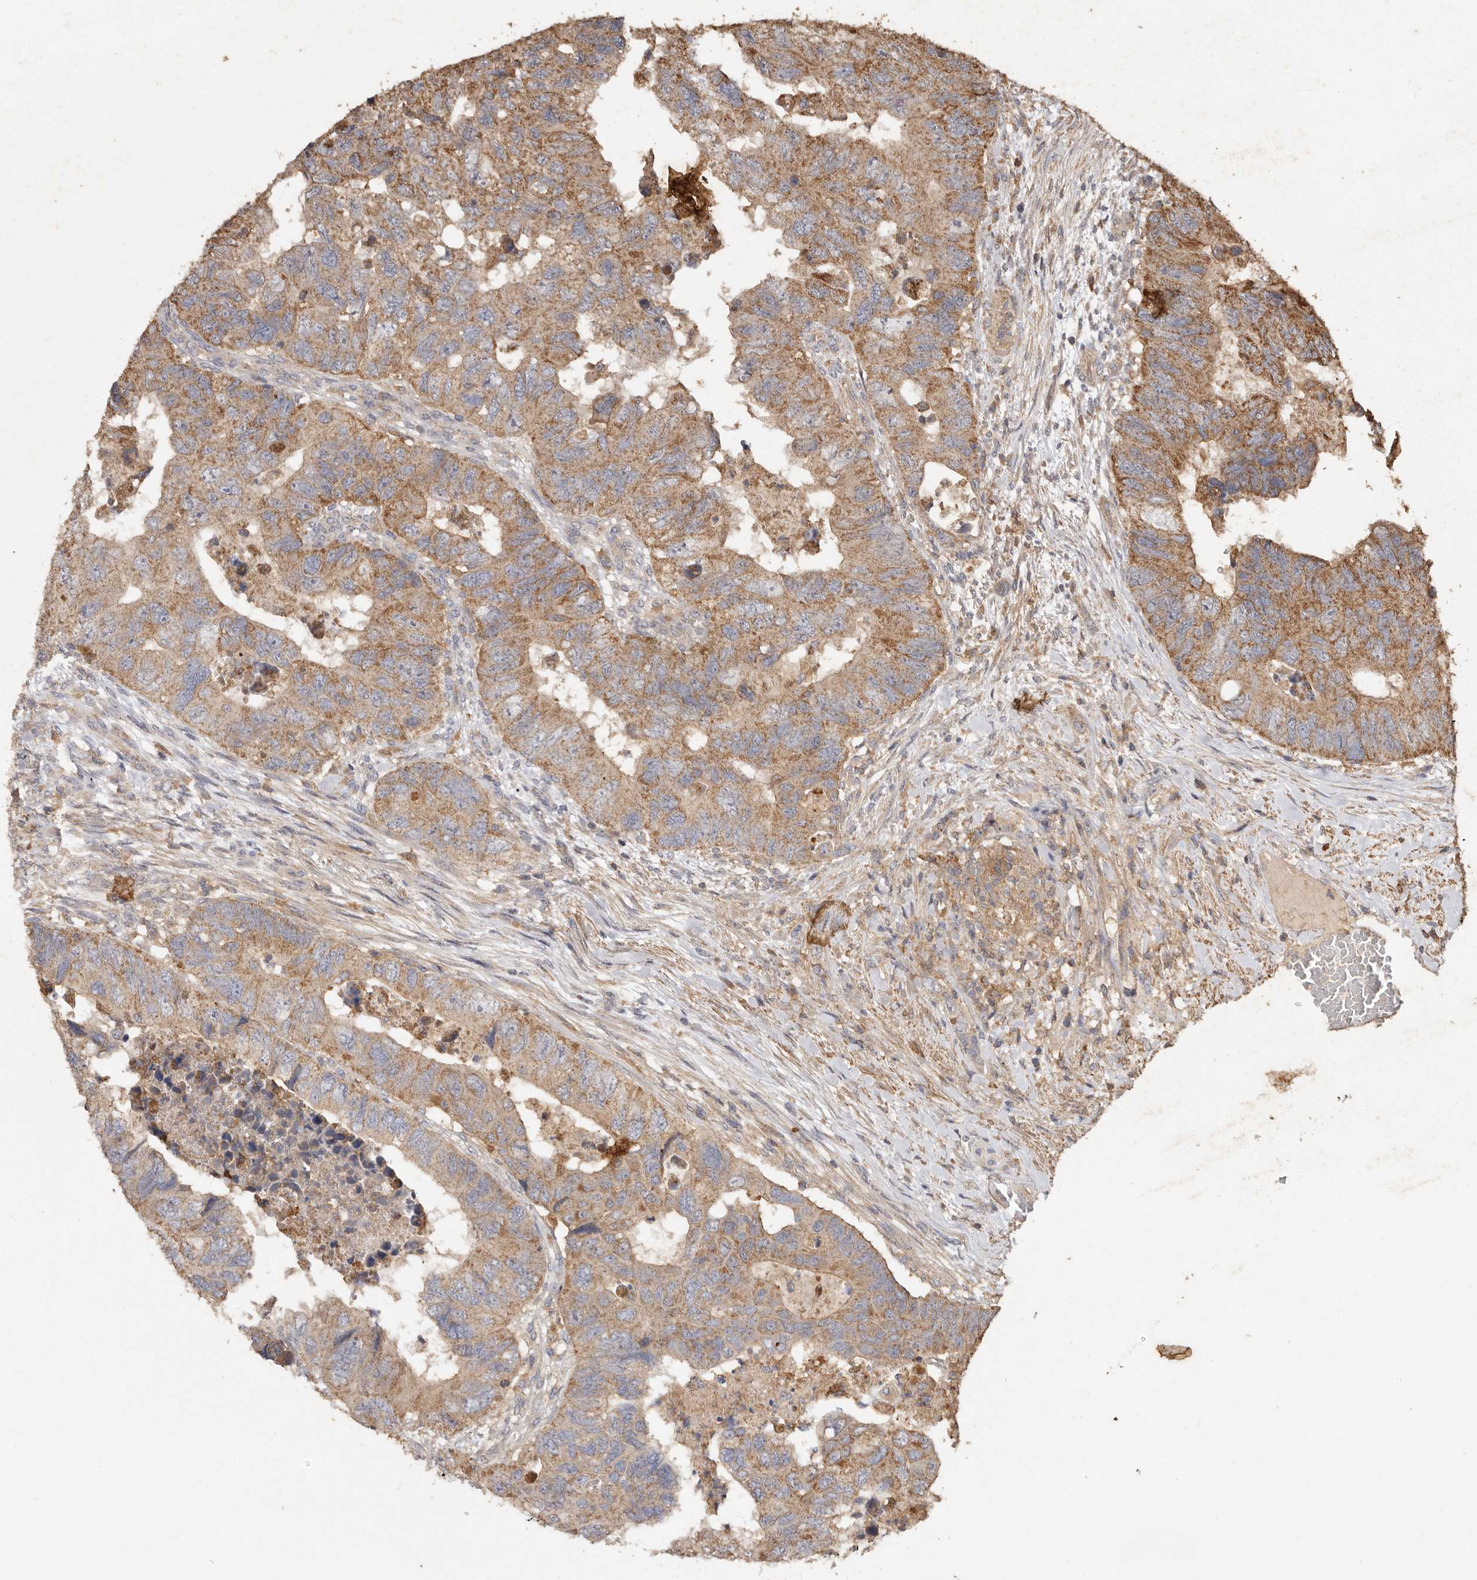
{"staining": {"intensity": "moderate", "quantity": ">75%", "location": "cytoplasmic/membranous"}, "tissue": "colorectal cancer", "cell_type": "Tumor cells", "image_type": "cancer", "snomed": [{"axis": "morphology", "description": "Adenocarcinoma, NOS"}, {"axis": "topography", "description": "Rectum"}], "caption": "High-magnification brightfield microscopy of colorectal cancer stained with DAB (brown) and counterstained with hematoxylin (blue). tumor cells exhibit moderate cytoplasmic/membranous positivity is seen in approximately>75% of cells.", "gene": "RWDD1", "patient": {"sex": "male", "age": 63}}